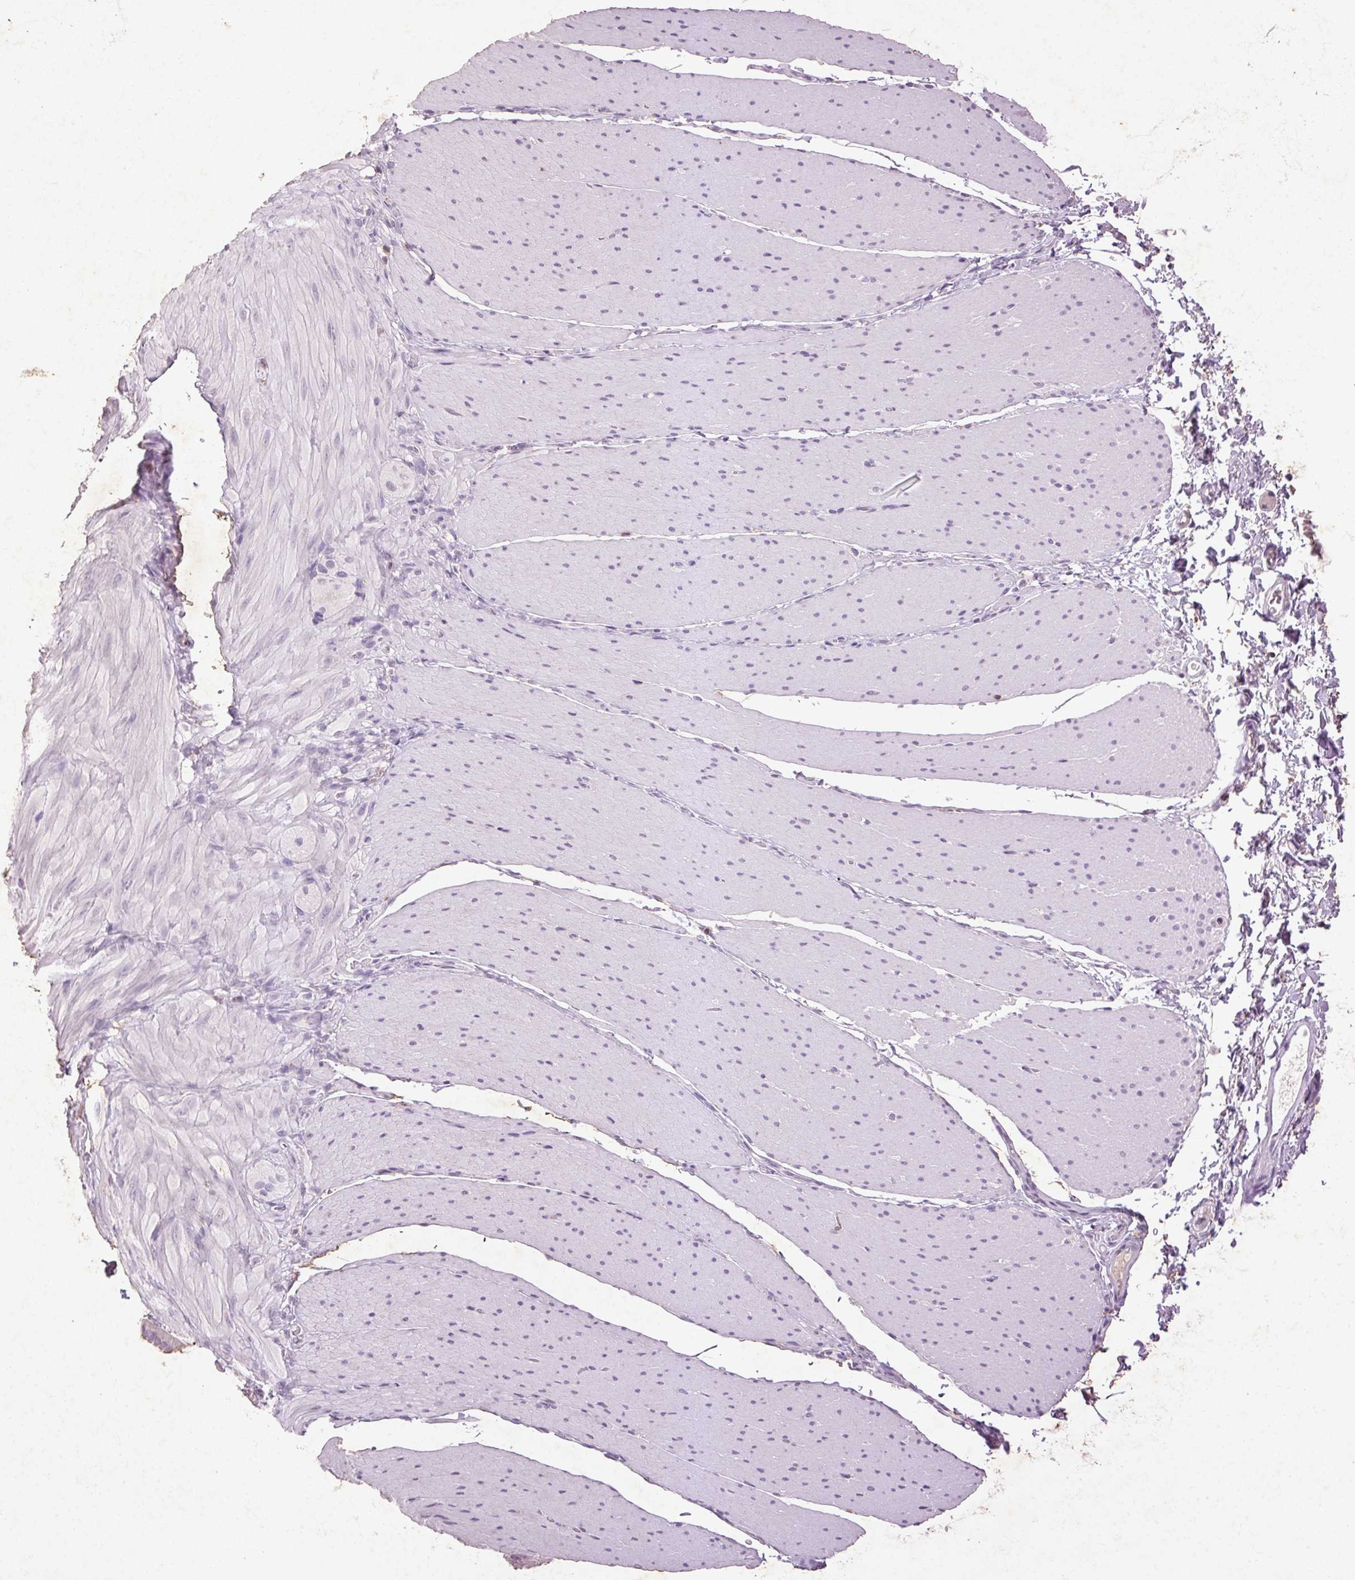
{"staining": {"intensity": "negative", "quantity": "none", "location": "none"}, "tissue": "smooth muscle", "cell_type": "Smooth muscle cells", "image_type": "normal", "snomed": [{"axis": "morphology", "description": "Normal tissue, NOS"}, {"axis": "topography", "description": "Smooth muscle"}, {"axis": "topography", "description": "Colon"}], "caption": "Immunohistochemistry of benign human smooth muscle reveals no expression in smooth muscle cells.", "gene": "FNDC7", "patient": {"sex": "male", "age": 73}}